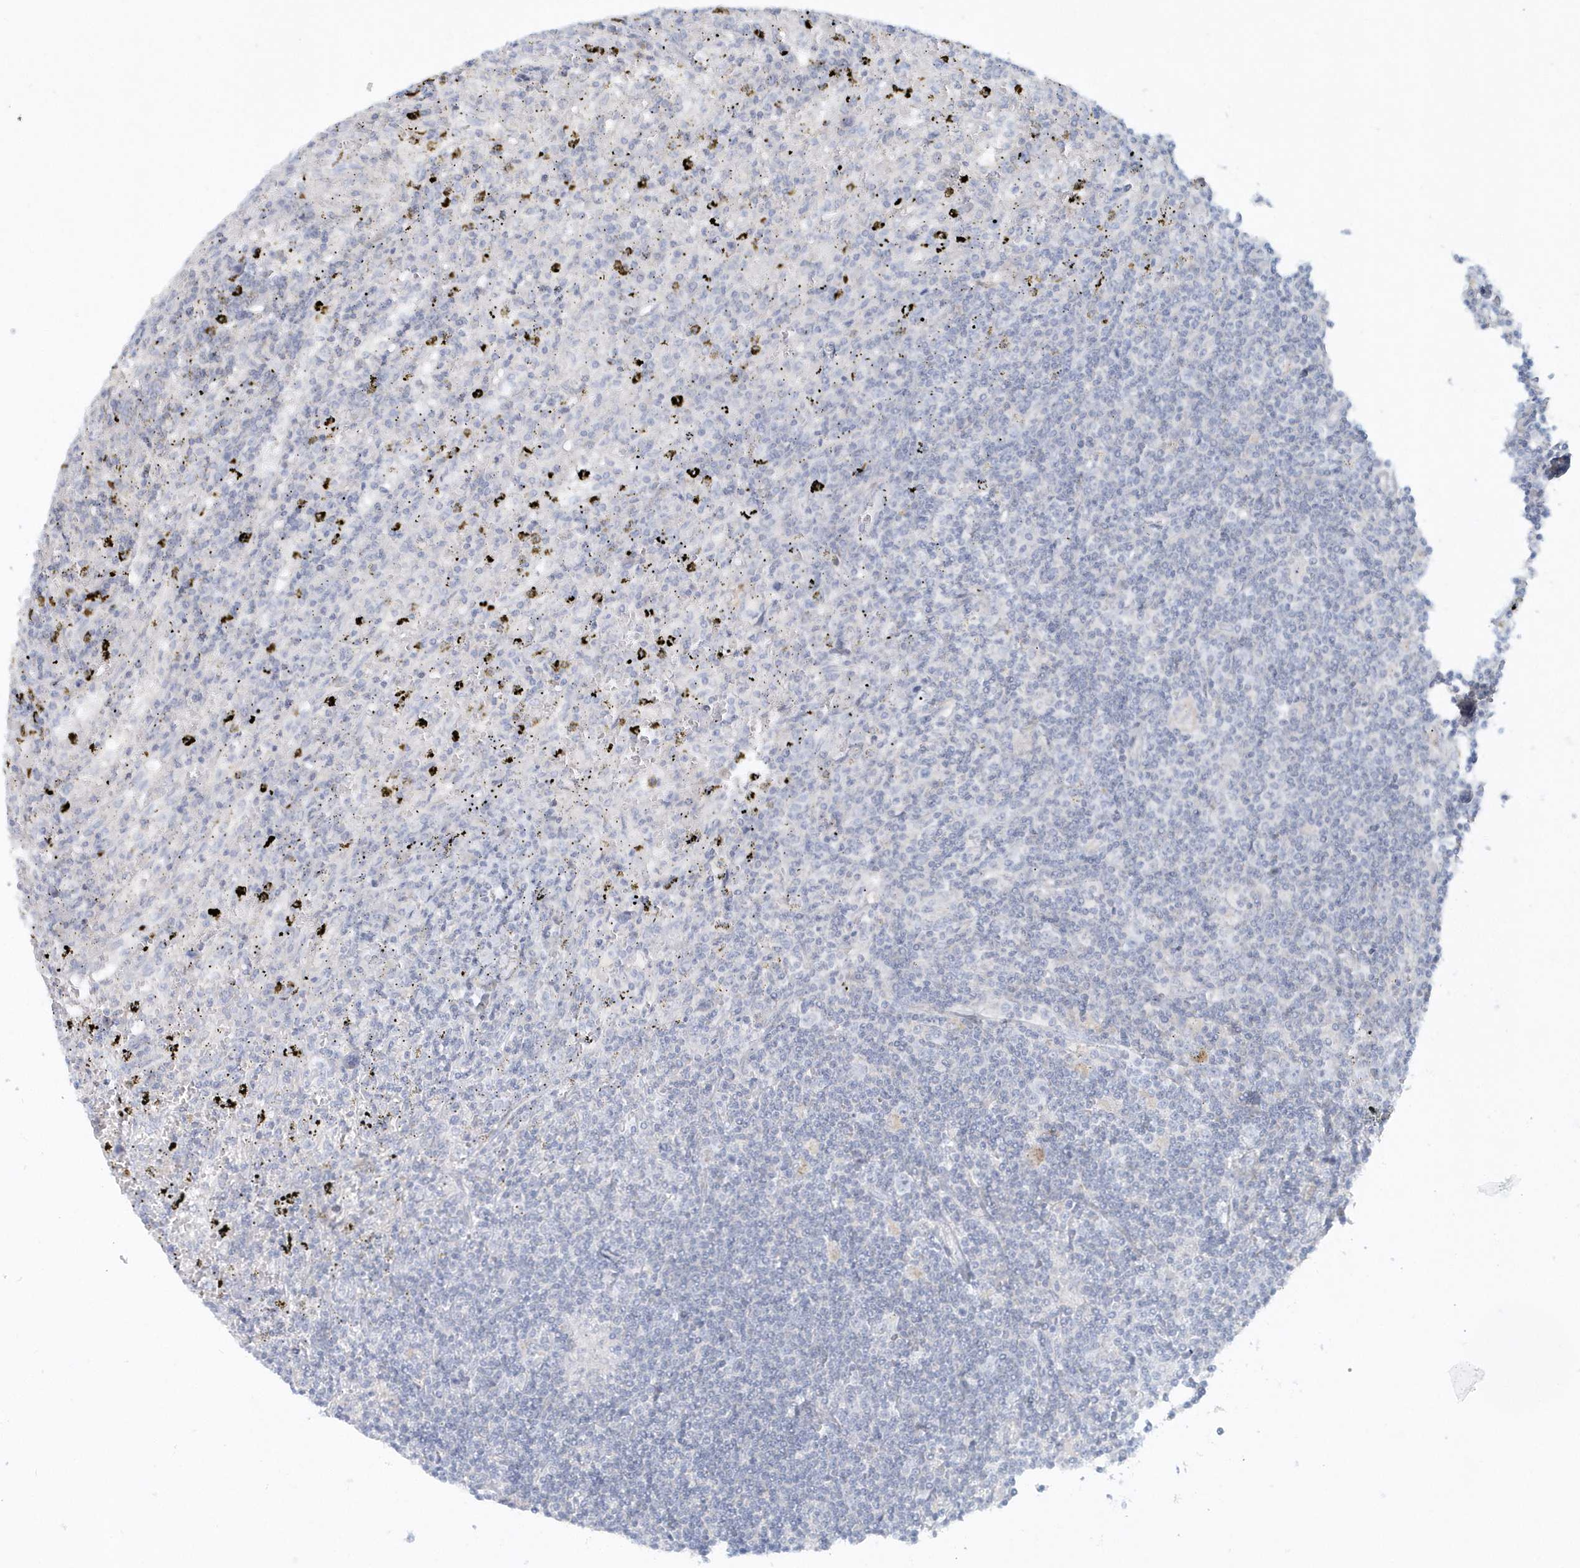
{"staining": {"intensity": "negative", "quantity": "none", "location": "none"}, "tissue": "lymphoma", "cell_type": "Tumor cells", "image_type": "cancer", "snomed": [{"axis": "morphology", "description": "Malignant lymphoma, non-Hodgkin's type, Low grade"}, {"axis": "topography", "description": "Spleen"}], "caption": "This micrograph is of lymphoma stained with immunohistochemistry (IHC) to label a protein in brown with the nuclei are counter-stained blue. There is no expression in tumor cells.", "gene": "DNAH1", "patient": {"sex": "male", "age": 76}}